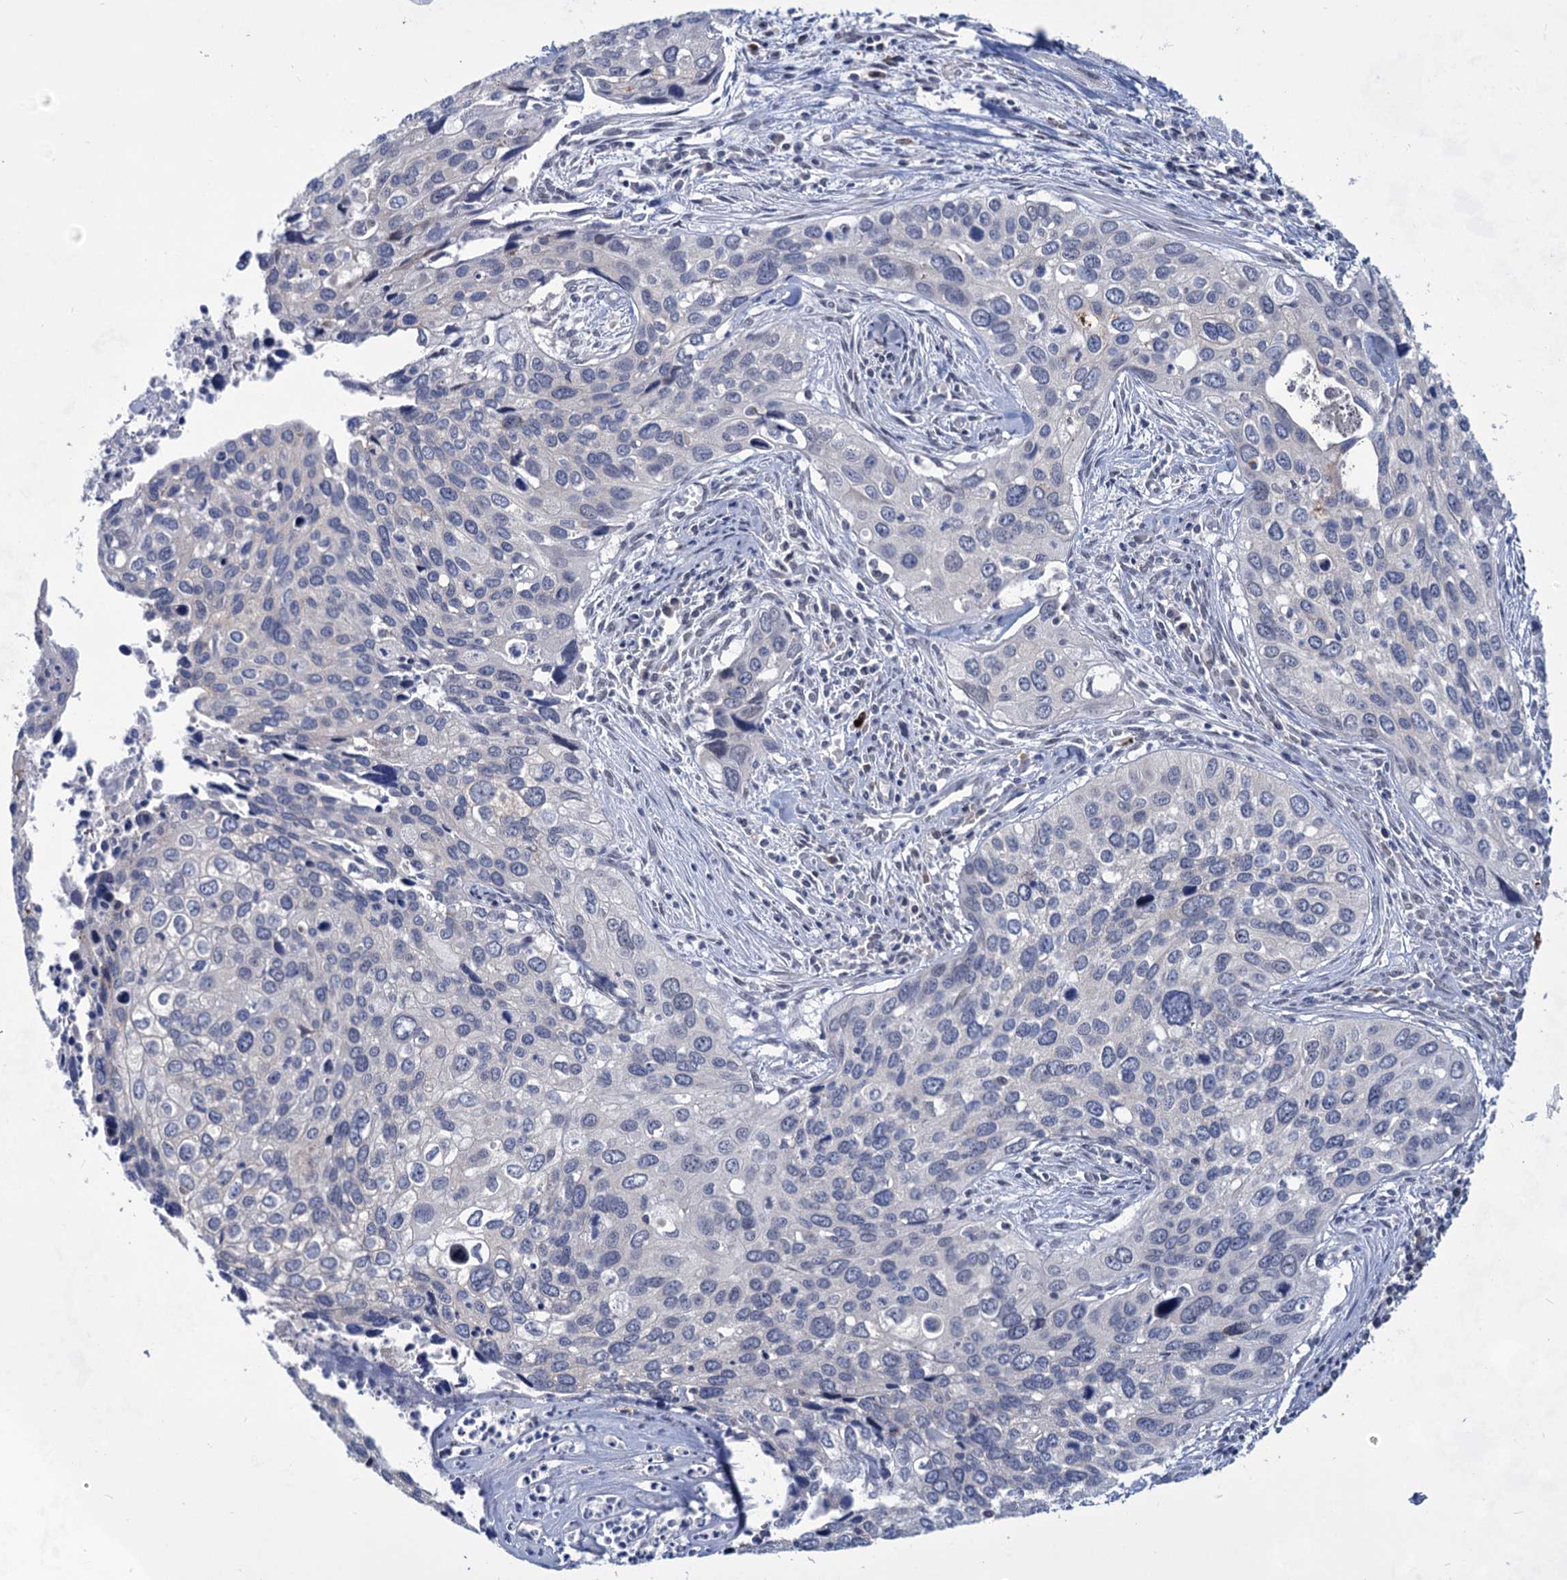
{"staining": {"intensity": "negative", "quantity": "none", "location": "none"}, "tissue": "cervical cancer", "cell_type": "Tumor cells", "image_type": "cancer", "snomed": [{"axis": "morphology", "description": "Squamous cell carcinoma, NOS"}, {"axis": "topography", "description": "Cervix"}], "caption": "This is an immunohistochemistry (IHC) photomicrograph of human cervical squamous cell carcinoma. There is no staining in tumor cells.", "gene": "TTC17", "patient": {"sex": "female", "age": 55}}